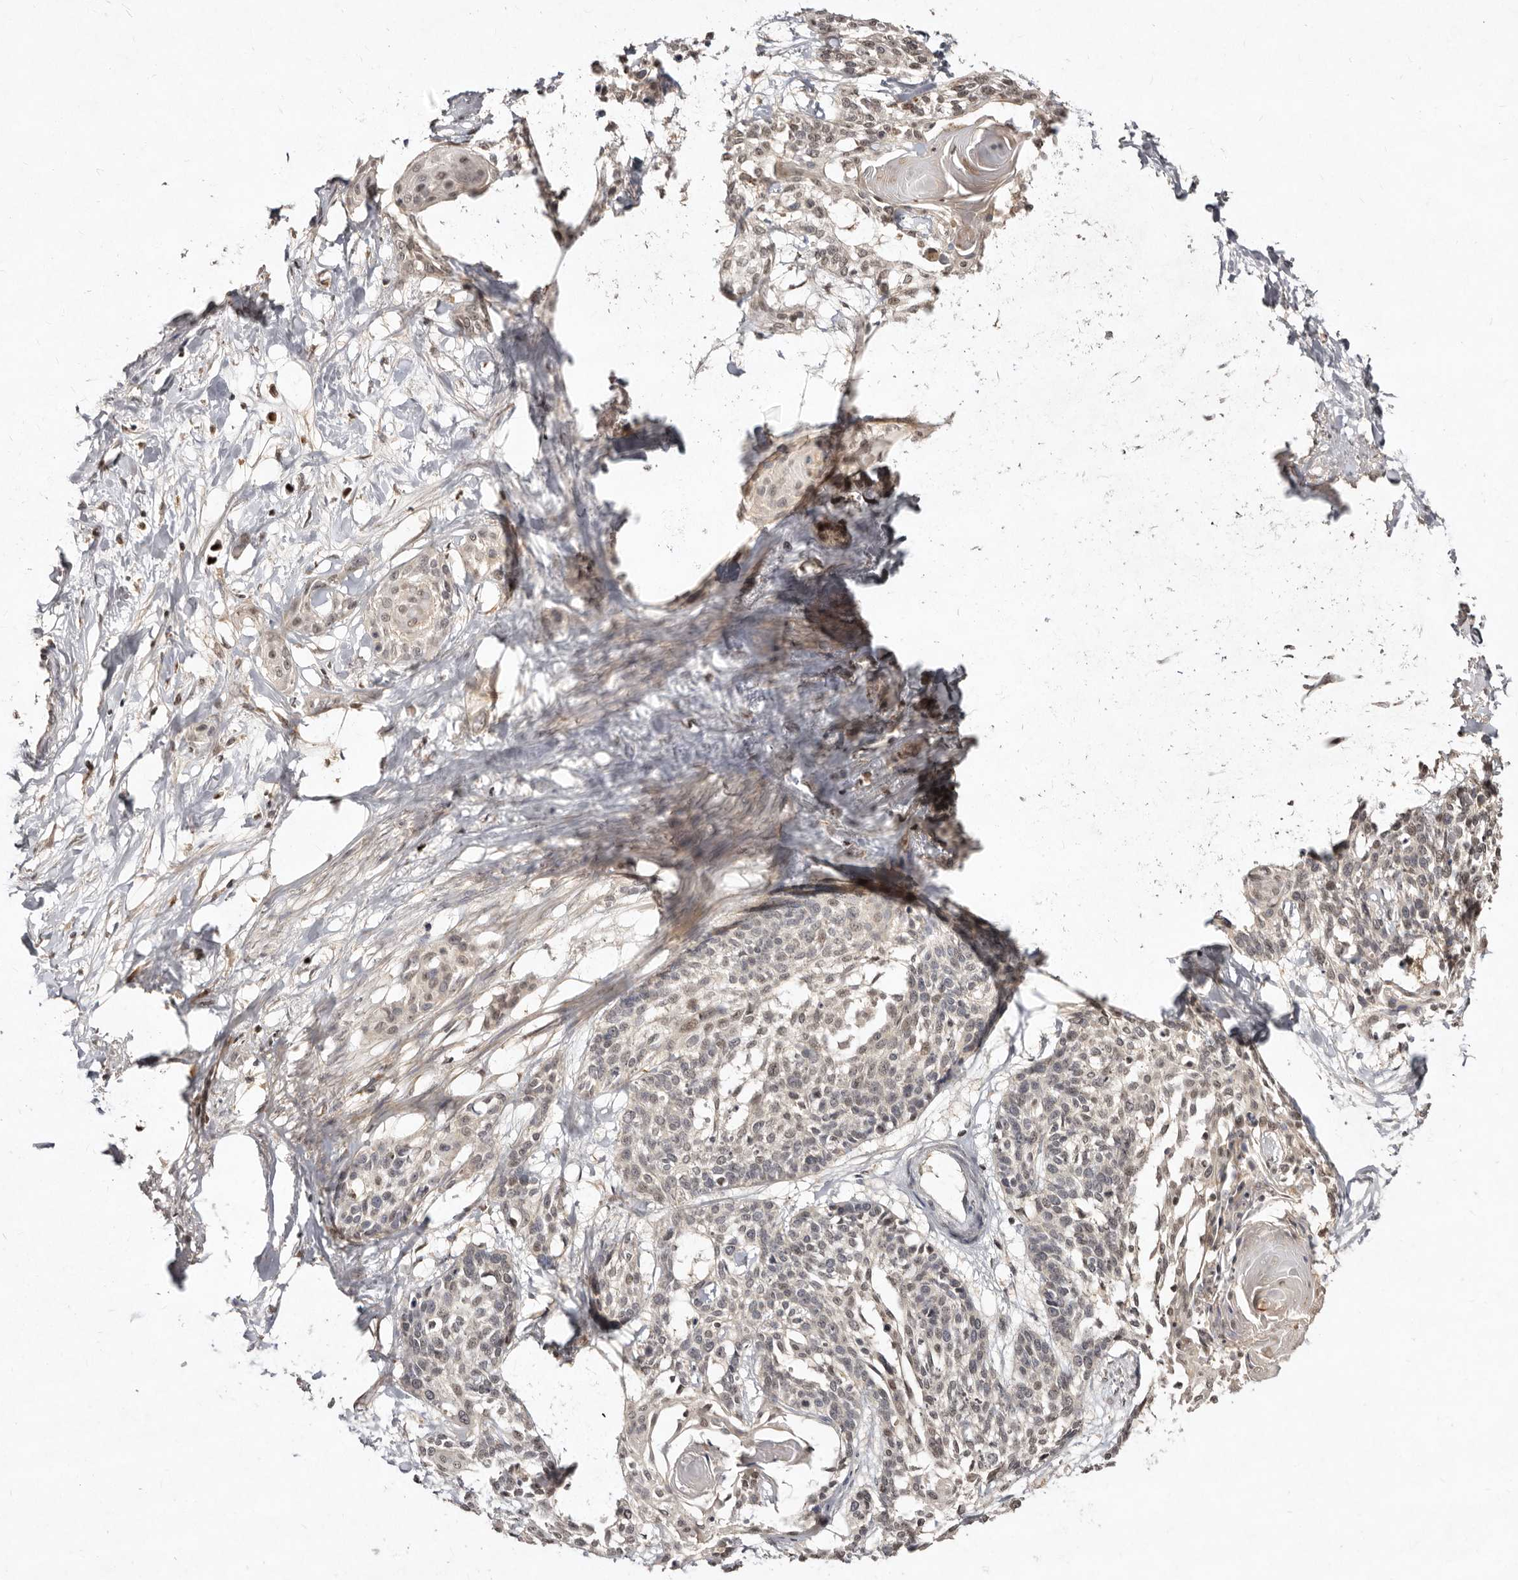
{"staining": {"intensity": "weak", "quantity": "25%-75%", "location": "nuclear"}, "tissue": "cervical cancer", "cell_type": "Tumor cells", "image_type": "cancer", "snomed": [{"axis": "morphology", "description": "Squamous cell carcinoma, NOS"}, {"axis": "topography", "description": "Cervix"}], "caption": "Cervical cancer (squamous cell carcinoma) stained with a brown dye exhibits weak nuclear positive expression in approximately 25%-75% of tumor cells.", "gene": "LCORL", "patient": {"sex": "female", "age": 57}}